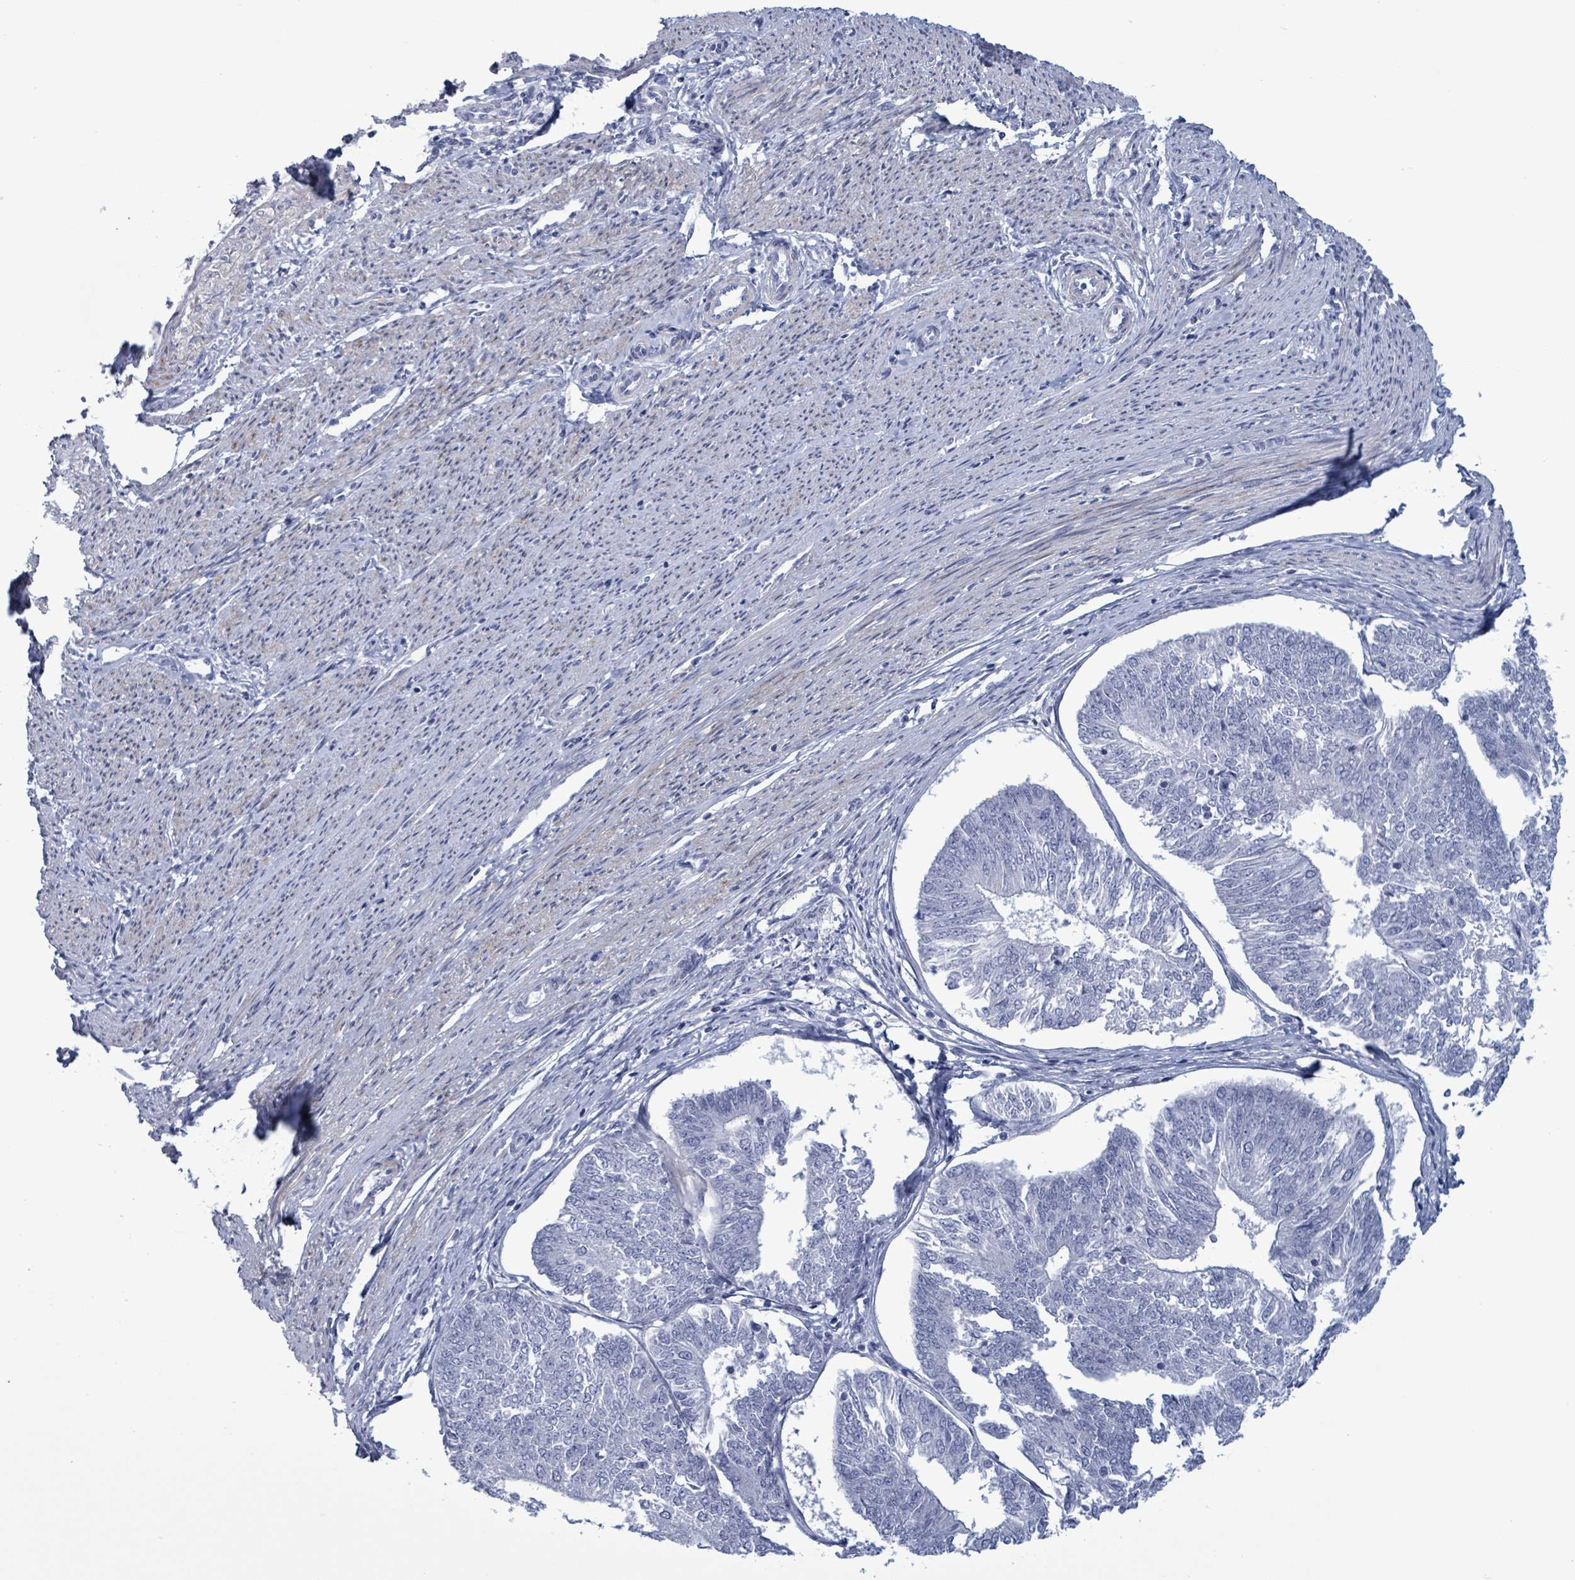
{"staining": {"intensity": "negative", "quantity": "none", "location": "none"}, "tissue": "endometrial cancer", "cell_type": "Tumor cells", "image_type": "cancer", "snomed": [{"axis": "morphology", "description": "Adenocarcinoma, NOS"}, {"axis": "topography", "description": "Endometrium"}], "caption": "Micrograph shows no protein positivity in tumor cells of endometrial cancer (adenocarcinoma) tissue.", "gene": "ZNF771", "patient": {"sex": "female", "age": 58}}